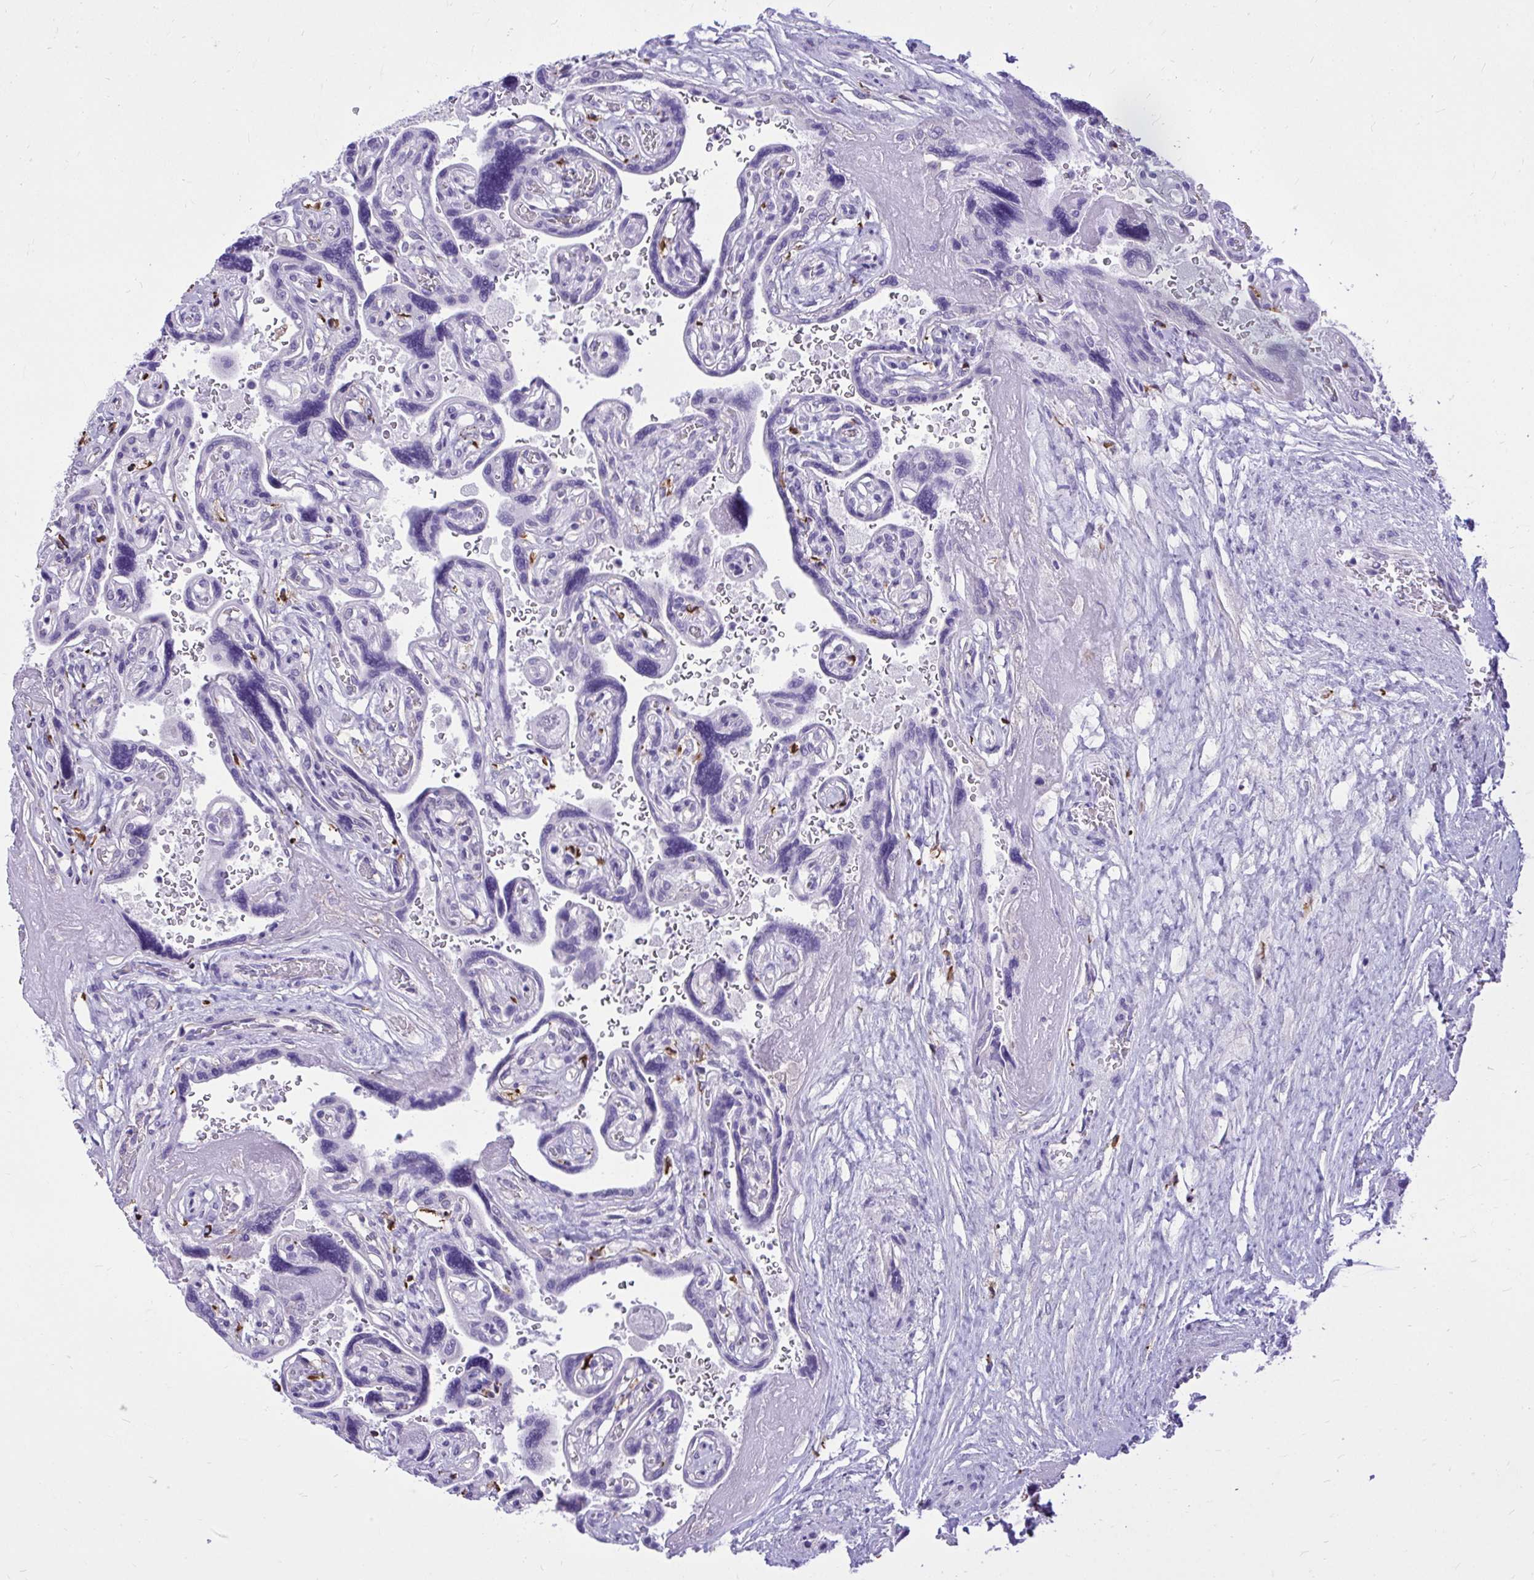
{"staining": {"intensity": "negative", "quantity": "none", "location": "none"}, "tissue": "placenta", "cell_type": "Decidual cells", "image_type": "normal", "snomed": [{"axis": "morphology", "description": "Normal tissue, NOS"}, {"axis": "topography", "description": "Placenta"}], "caption": "Immunohistochemistry (IHC) of normal placenta shows no positivity in decidual cells.", "gene": "PSD", "patient": {"sex": "female", "age": 32}}